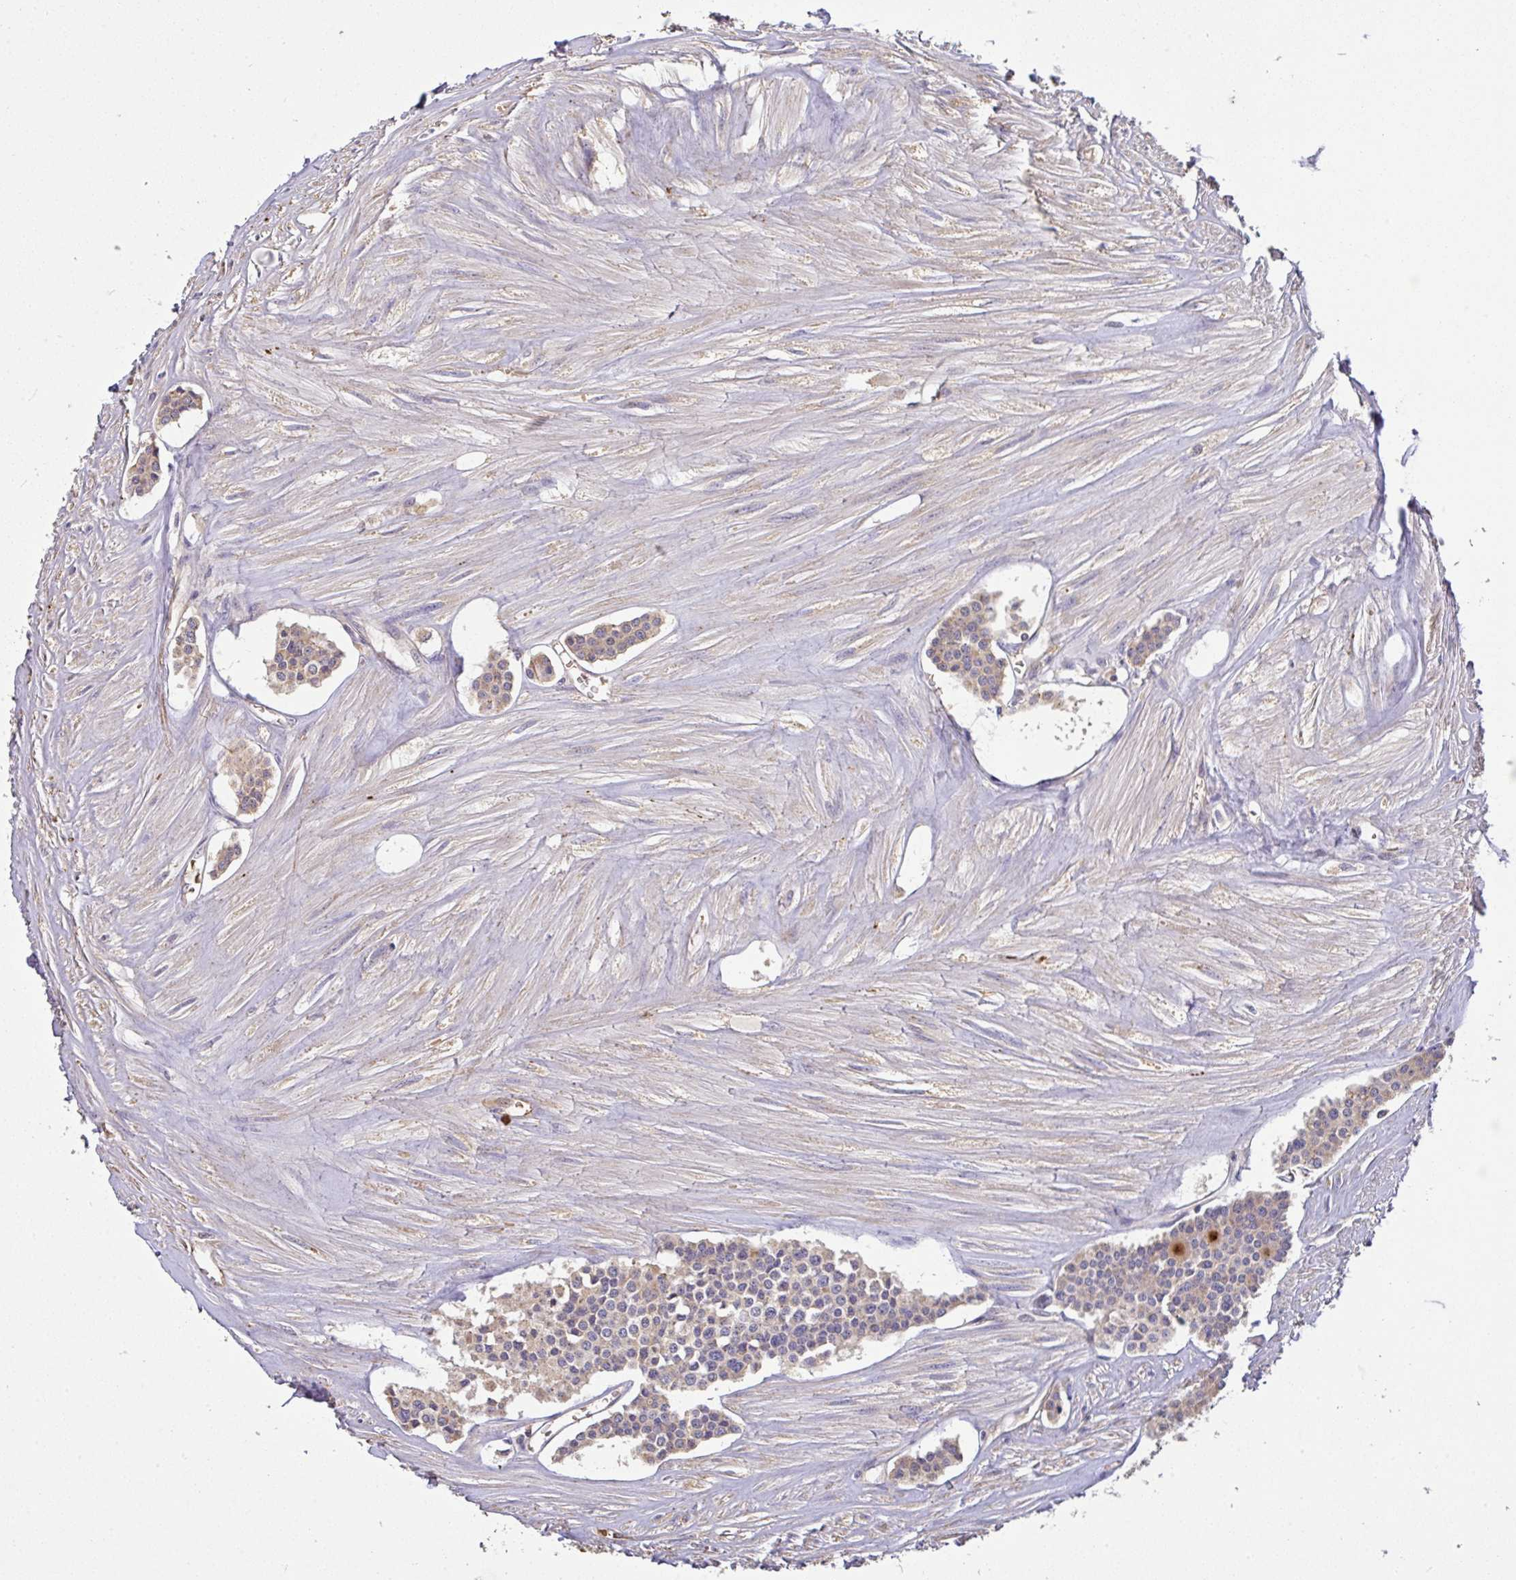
{"staining": {"intensity": "weak", "quantity": "25%-75%", "location": "cytoplasmic/membranous"}, "tissue": "carcinoid", "cell_type": "Tumor cells", "image_type": "cancer", "snomed": [{"axis": "morphology", "description": "Carcinoid, malignant, NOS"}, {"axis": "topography", "description": "Small intestine"}], "caption": "High-power microscopy captured an IHC photomicrograph of carcinoid, revealing weak cytoplasmic/membranous expression in about 25%-75% of tumor cells.", "gene": "C1QTNF9B", "patient": {"sex": "male", "age": 60}}